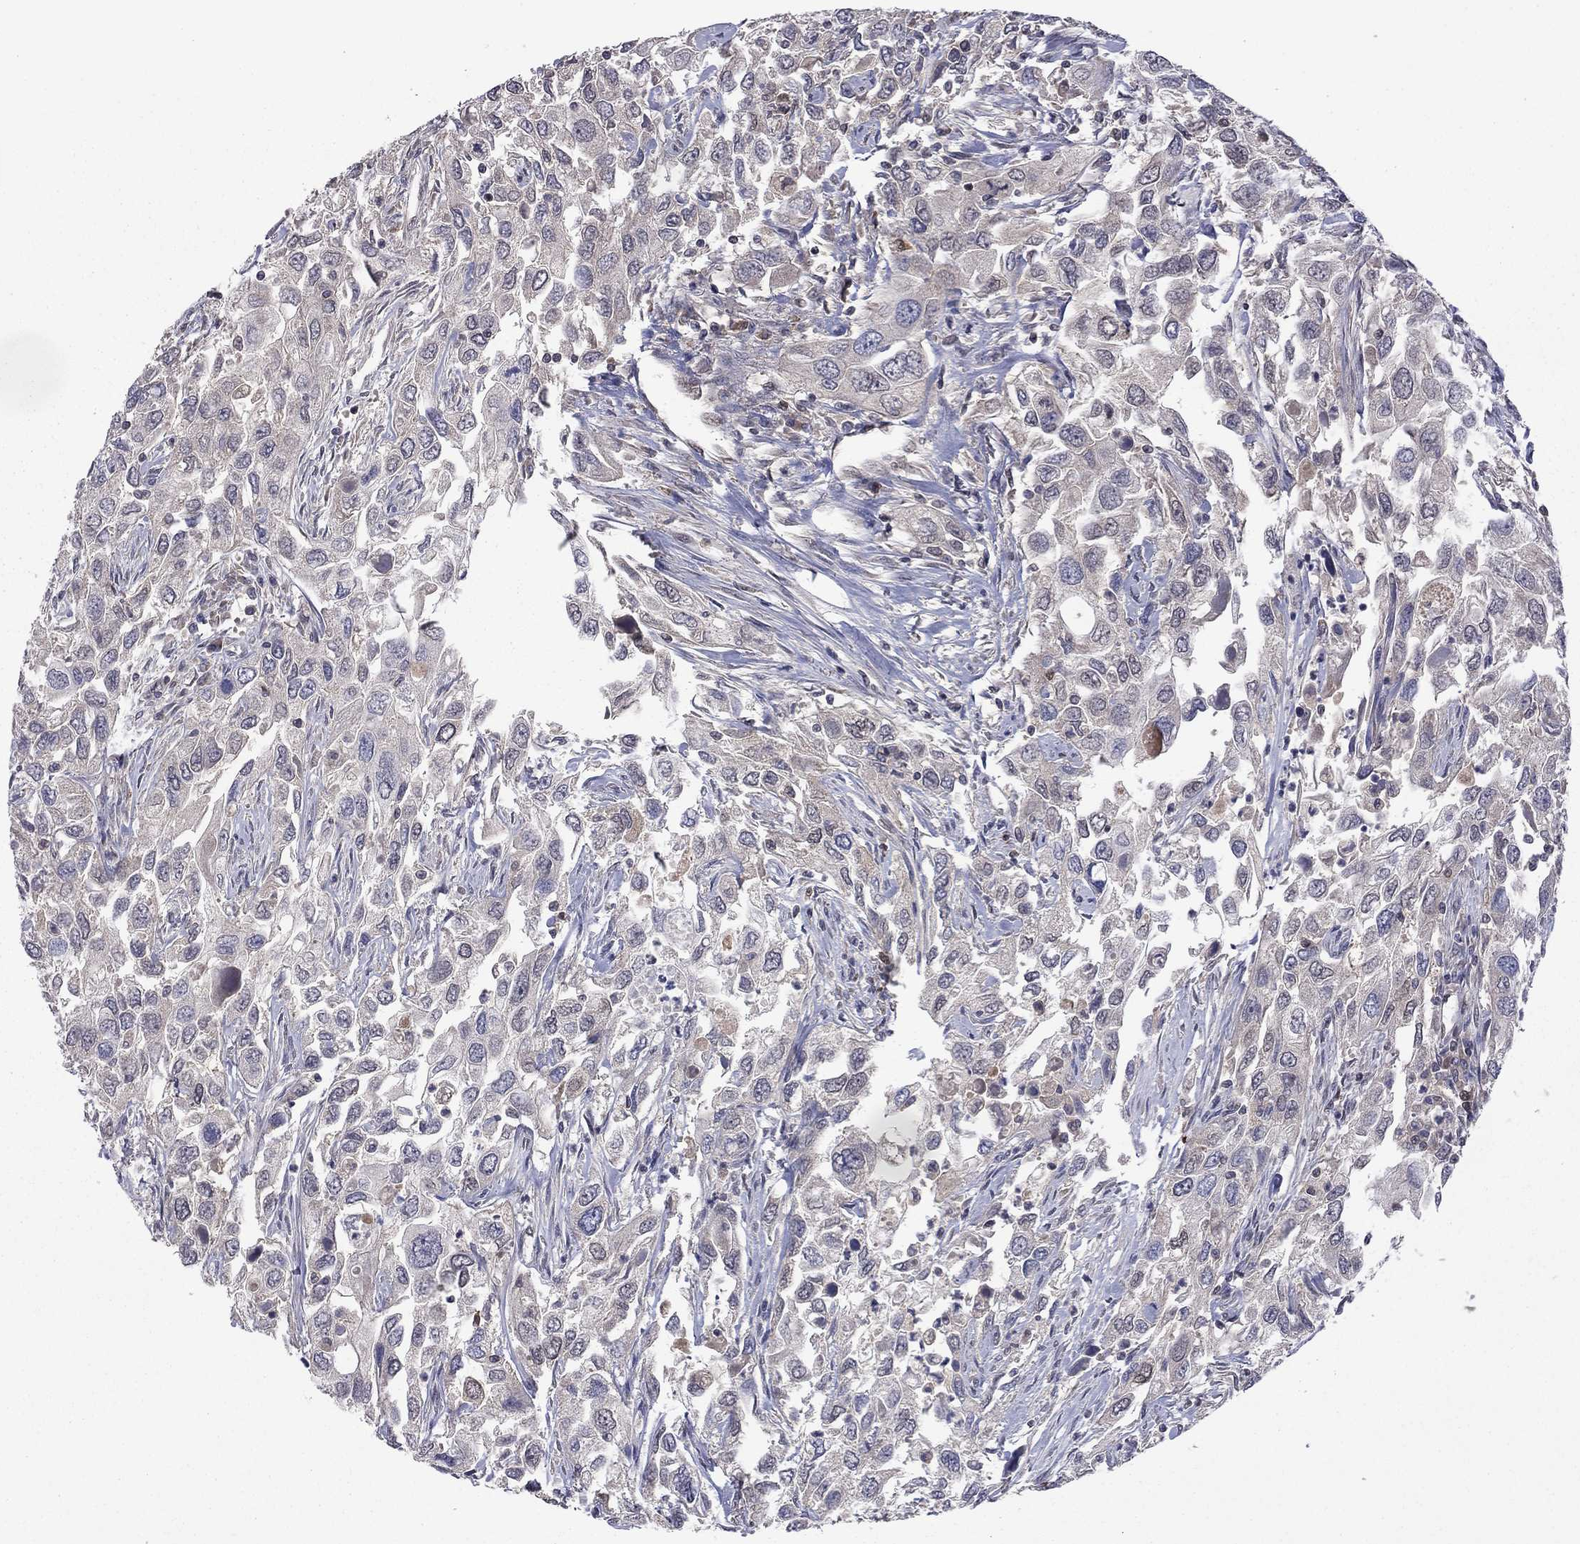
{"staining": {"intensity": "strong", "quantity": "<25%", "location": "cytoplasmic/membranous"}, "tissue": "urothelial cancer", "cell_type": "Tumor cells", "image_type": "cancer", "snomed": [{"axis": "morphology", "description": "Urothelial carcinoma, High grade"}, {"axis": "topography", "description": "Urinary bladder"}], "caption": "Human high-grade urothelial carcinoma stained with a protein marker reveals strong staining in tumor cells.", "gene": "GPAA1", "patient": {"sex": "male", "age": 76}}